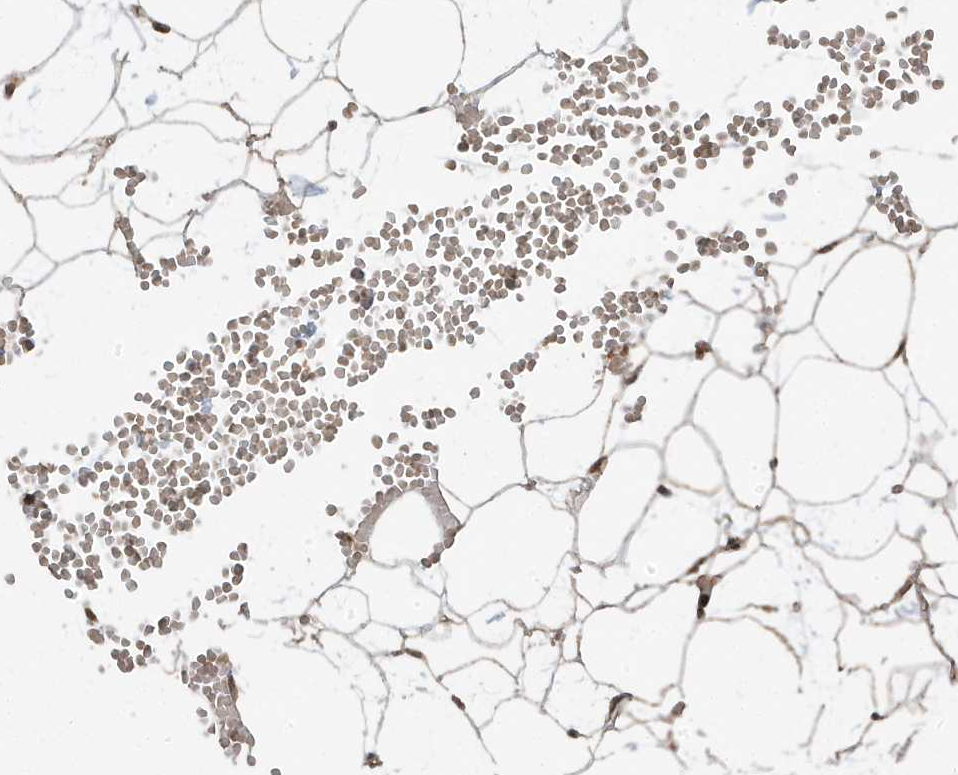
{"staining": {"intensity": "moderate", "quantity": ">75%", "location": "cytoplasmic/membranous"}, "tissue": "adipose tissue", "cell_type": "Adipocytes", "image_type": "normal", "snomed": [{"axis": "morphology", "description": "Normal tissue, NOS"}, {"axis": "topography", "description": "Breast"}], "caption": "Adipose tissue stained with a brown dye exhibits moderate cytoplasmic/membranous positive staining in about >75% of adipocytes.", "gene": "ASAP1", "patient": {"sex": "female", "age": 23}}